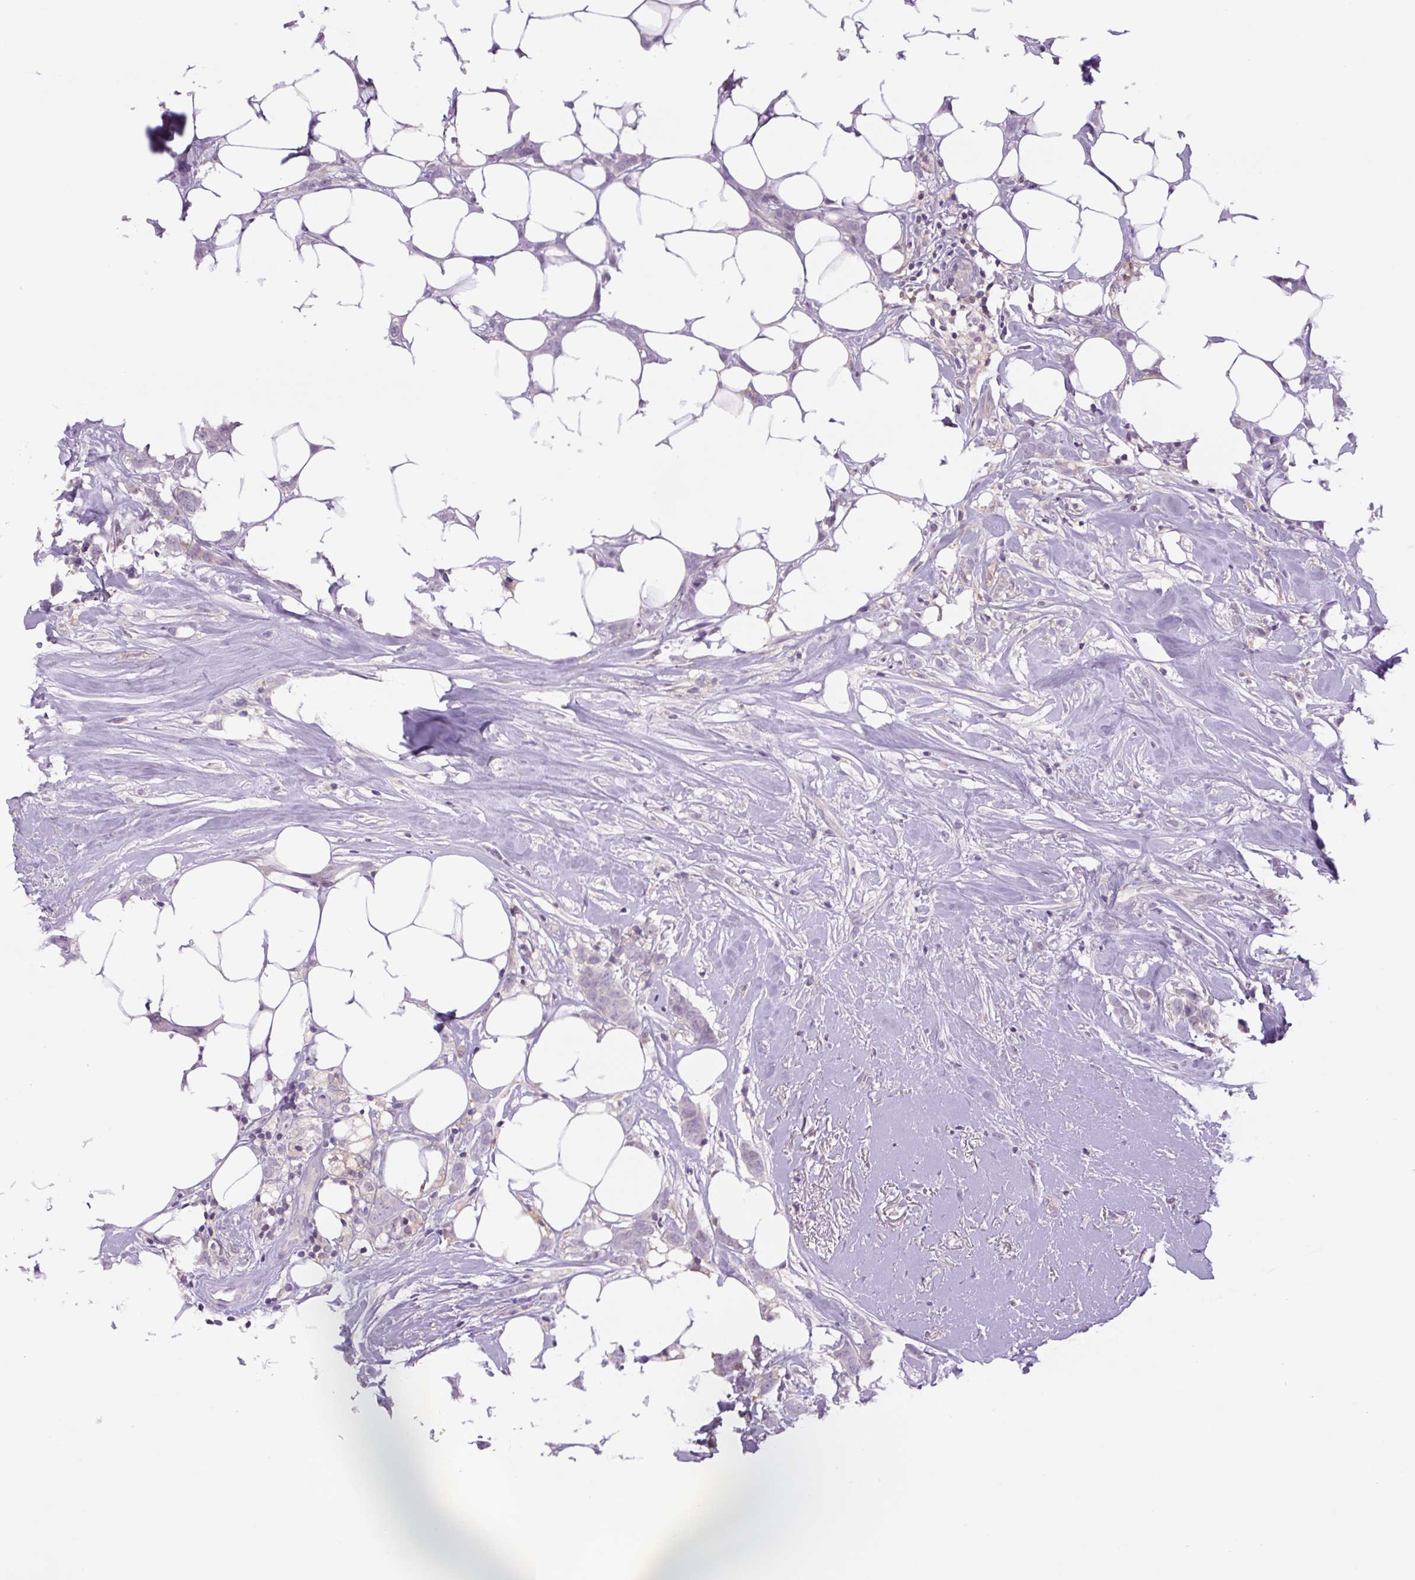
{"staining": {"intensity": "weak", "quantity": "<25%", "location": "cytoplasmic/membranous"}, "tissue": "breast cancer", "cell_type": "Tumor cells", "image_type": "cancer", "snomed": [{"axis": "morphology", "description": "Duct carcinoma"}, {"axis": "topography", "description": "Breast"}], "caption": "Immunohistochemistry image of breast cancer (infiltrating ductal carcinoma) stained for a protein (brown), which shows no expression in tumor cells.", "gene": "MINK1", "patient": {"sex": "female", "age": 80}}